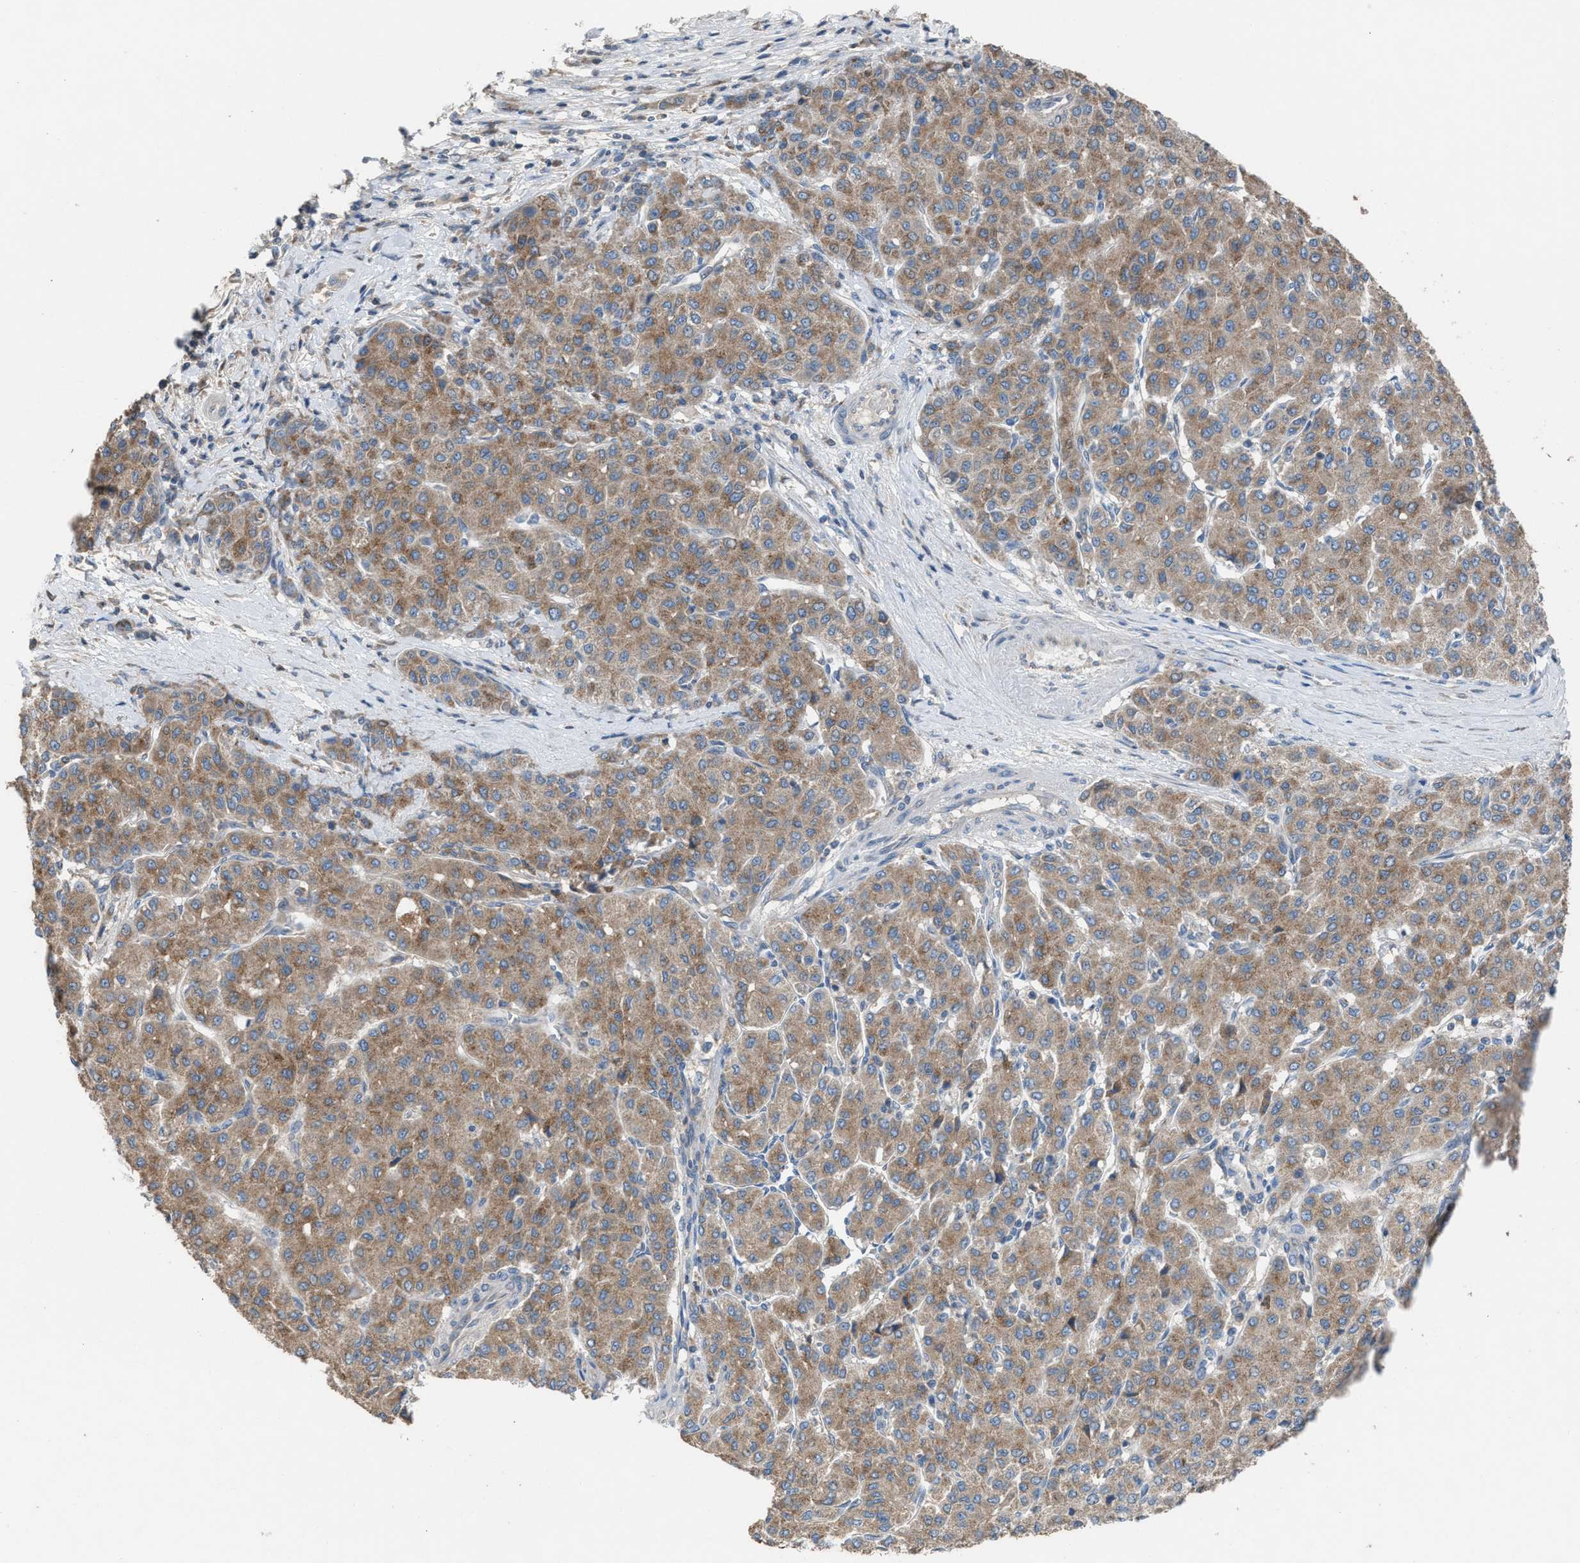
{"staining": {"intensity": "moderate", "quantity": ">75%", "location": "cytoplasmic/membranous"}, "tissue": "liver cancer", "cell_type": "Tumor cells", "image_type": "cancer", "snomed": [{"axis": "morphology", "description": "Carcinoma, Hepatocellular, NOS"}, {"axis": "topography", "description": "Liver"}], "caption": "Immunohistochemistry (IHC) micrograph of neoplastic tissue: liver cancer stained using IHC exhibits medium levels of moderate protein expression localized specifically in the cytoplasmic/membranous of tumor cells, appearing as a cytoplasmic/membranous brown color.", "gene": "TPK1", "patient": {"sex": "male", "age": 65}}